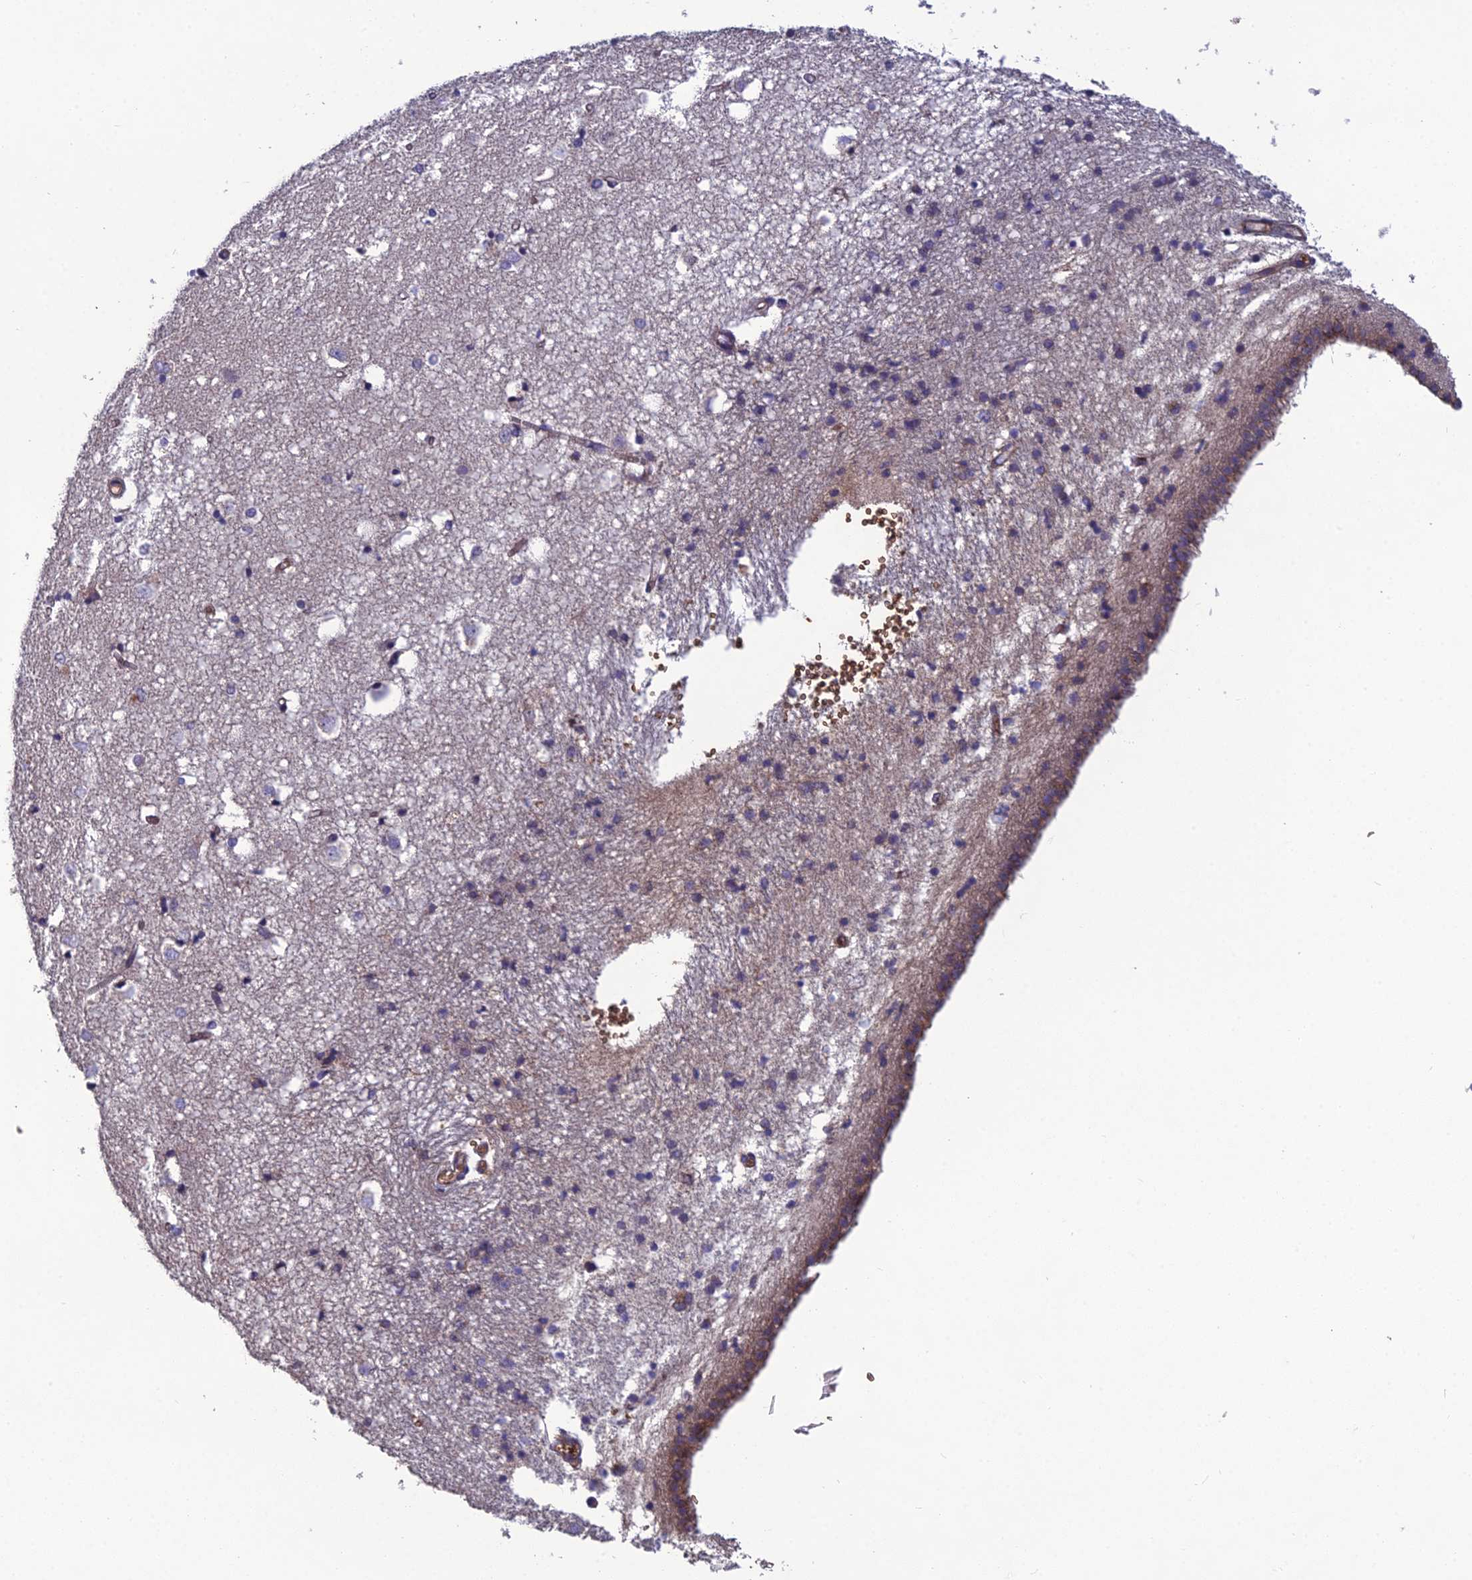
{"staining": {"intensity": "negative", "quantity": "none", "location": "none"}, "tissue": "caudate", "cell_type": "Glial cells", "image_type": "normal", "snomed": [{"axis": "morphology", "description": "Normal tissue, NOS"}, {"axis": "topography", "description": "Lateral ventricle wall"}], "caption": "Immunohistochemistry (IHC) of normal caudate shows no positivity in glial cells. (DAB immunohistochemistry (IHC) with hematoxylin counter stain).", "gene": "GALR2", "patient": {"sex": "male", "age": 45}}